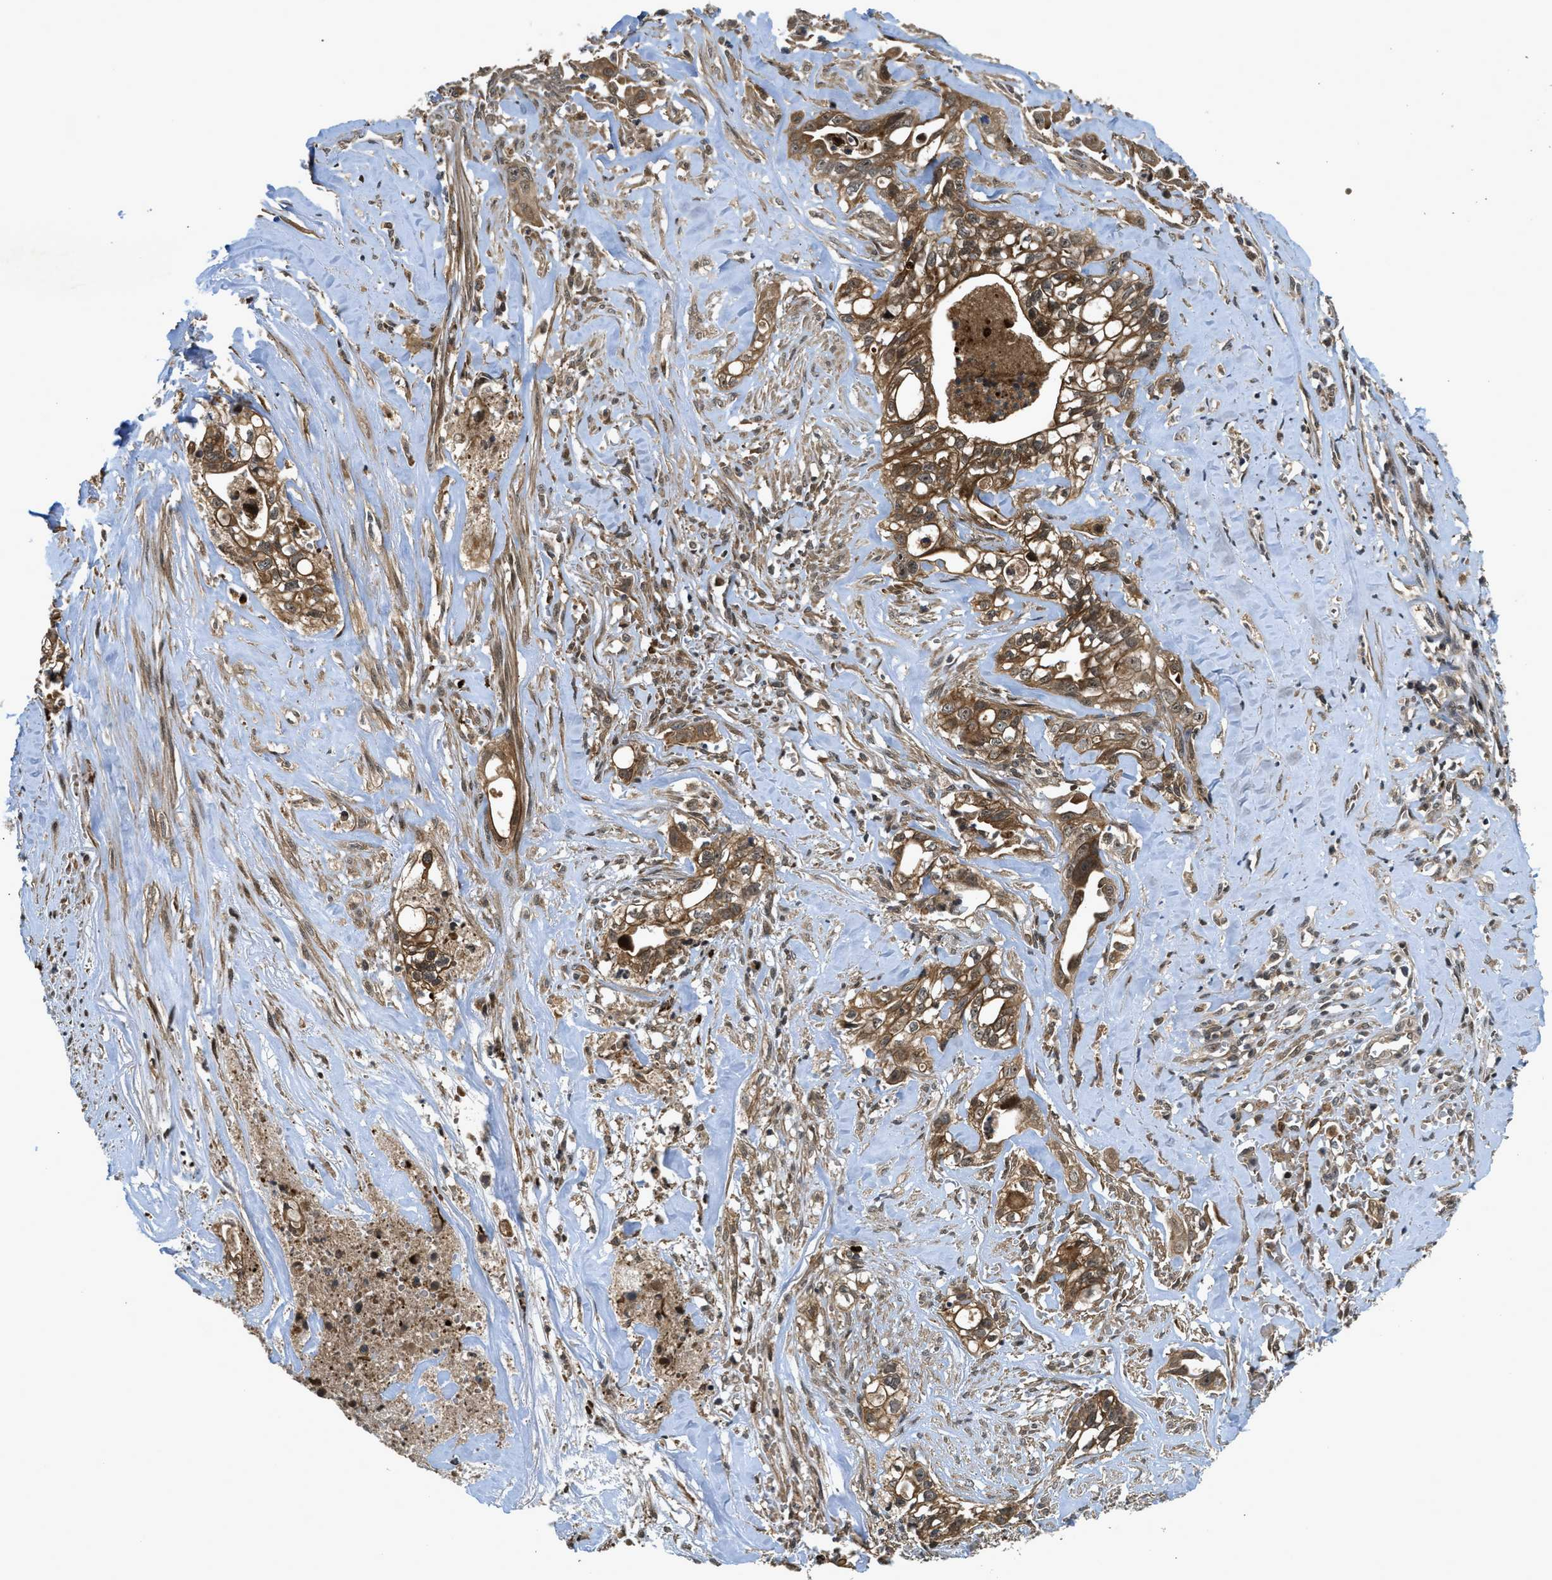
{"staining": {"intensity": "moderate", "quantity": ">75%", "location": "cytoplasmic/membranous"}, "tissue": "liver cancer", "cell_type": "Tumor cells", "image_type": "cancer", "snomed": [{"axis": "morphology", "description": "Cholangiocarcinoma"}, {"axis": "topography", "description": "Liver"}], "caption": "Moderate cytoplasmic/membranous protein expression is seen in approximately >75% of tumor cells in liver cholangiocarcinoma.", "gene": "DNAJC28", "patient": {"sex": "female", "age": 70}}